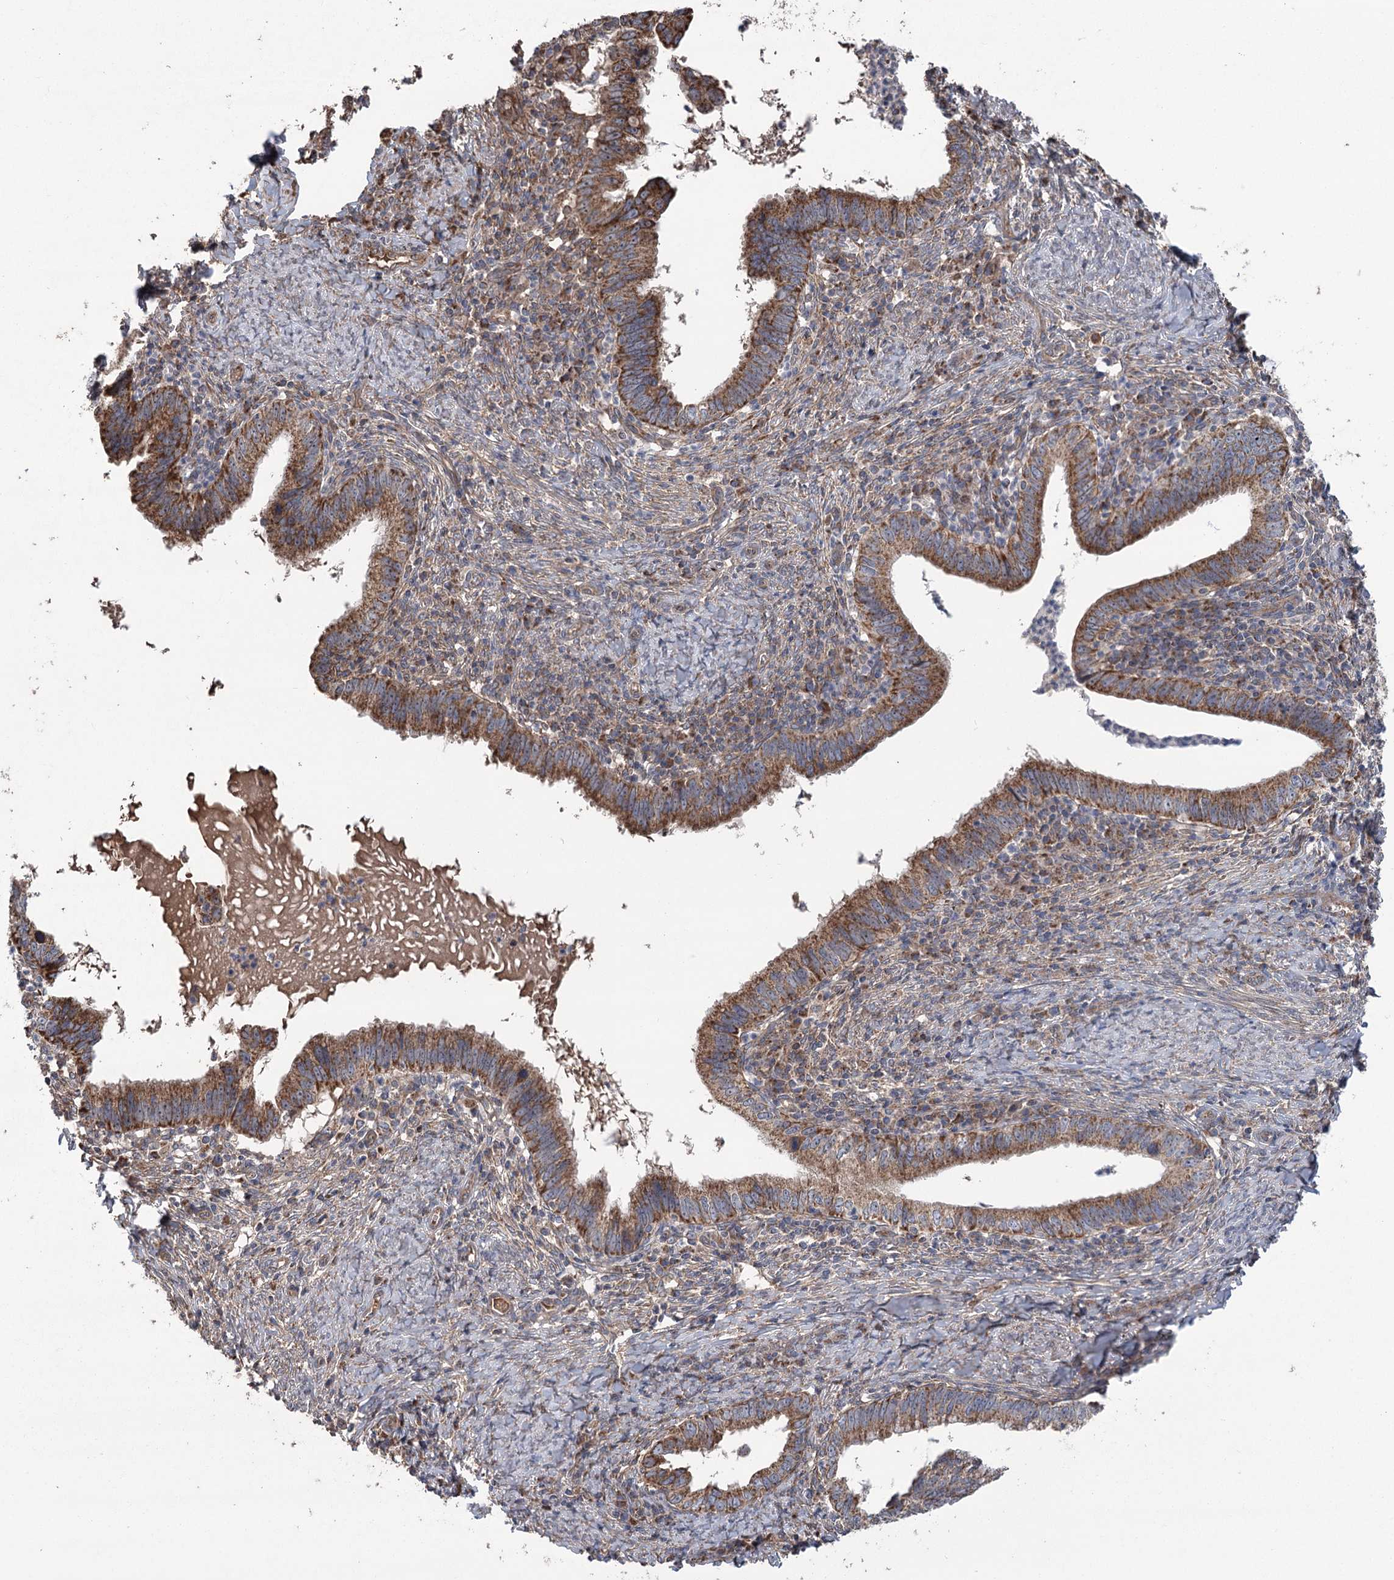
{"staining": {"intensity": "moderate", "quantity": ">75%", "location": "cytoplasmic/membranous"}, "tissue": "cervical cancer", "cell_type": "Tumor cells", "image_type": "cancer", "snomed": [{"axis": "morphology", "description": "Adenocarcinoma, NOS"}, {"axis": "topography", "description": "Cervix"}], "caption": "Human cervical cancer stained with a protein marker reveals moderate staining in tumor cells.", "gene": "RWDD4", "patient": {"sex": "female", "age": 36}}